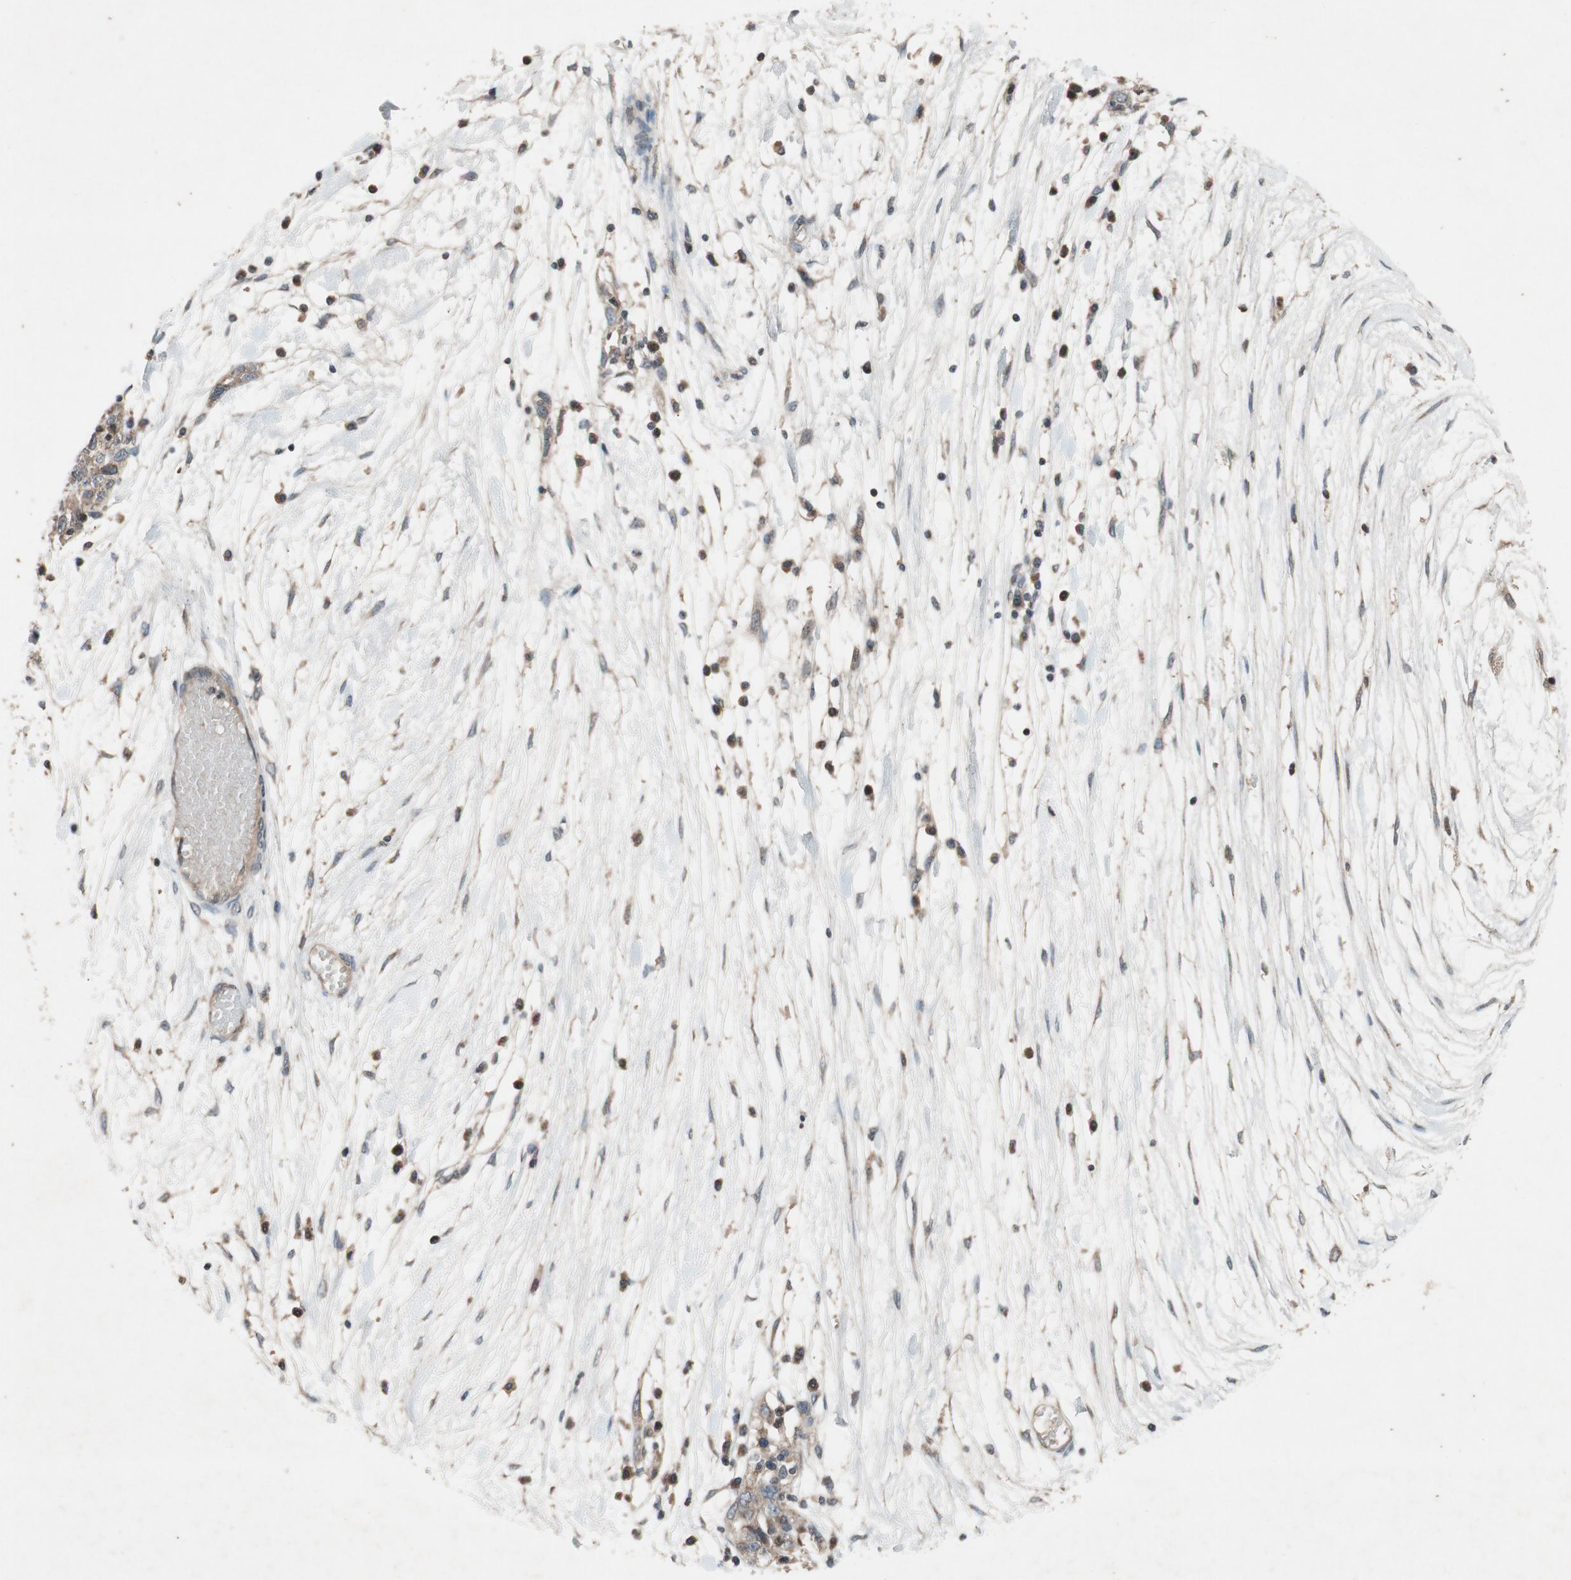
{"staining": {"intensity": "weak", "quantity": ">75%", "location": "cytoplasmic/membranous"}, "tissue": "ovarian cancer", "cell_type": "Tumor cells", "image_type": "cancer", "snomed": [{"axis": "morphology", "description": "Cystadenocarcinoma, serous, NOS"}, {"axis": "topography", "description": "Ovary"}], "caption": "High-magnification brightfield microscopy of ovarian serous cystadenocarcinoma stained with DAB (brown) and counterstained with hematoxylin (blue). tumor cells exhibit weak cytoplasmic/membranous expression is present in approximately>75% of cells.", "gene": "ATP2C1", "patient": {"sex": "female", "age": 71}}